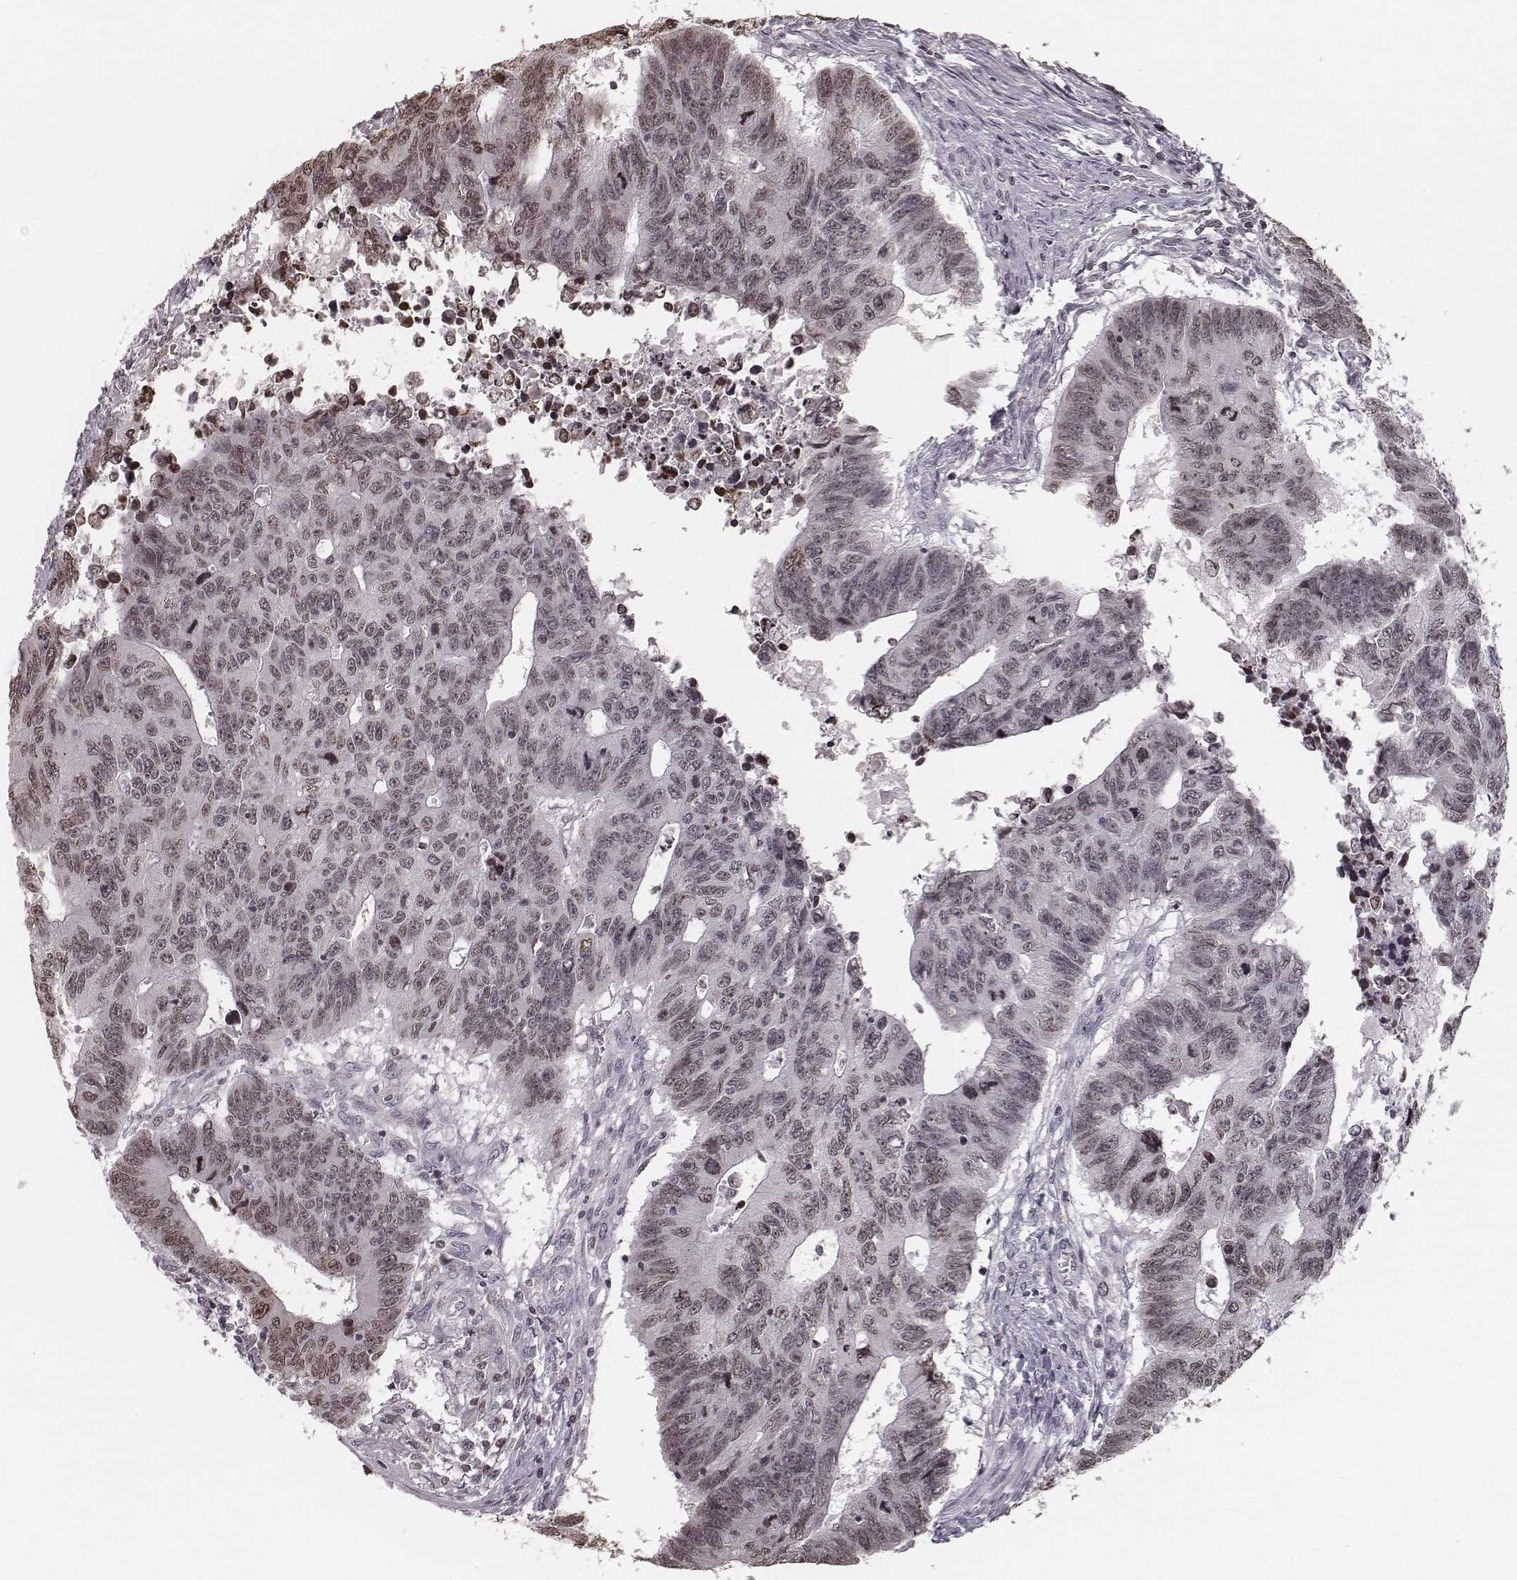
{"staining": {"intensity": "moderate", "quantity": "<25%", "location": "nuclear"}, "tissue": "colorectal cancer", "cell_type": "Tumor cells", "image_type": "cancer", "snomed": [{"axis": "morphology", "description": "Adenocarcinoma, NOS"}, {"axis": "topography", "description": "Rectum"}], "caption": "Tumor cells demonstrate low levels of moderate nuclear staining in about <25% of cells in colorectal cancer (adenocarcinoma). (Stains: DAB in brown, nuclei in blue, Microscopy: brightfield microscopy at high magnification).", "gene": "HMGA2", "patient": {"sex": "female", "age": 85}}